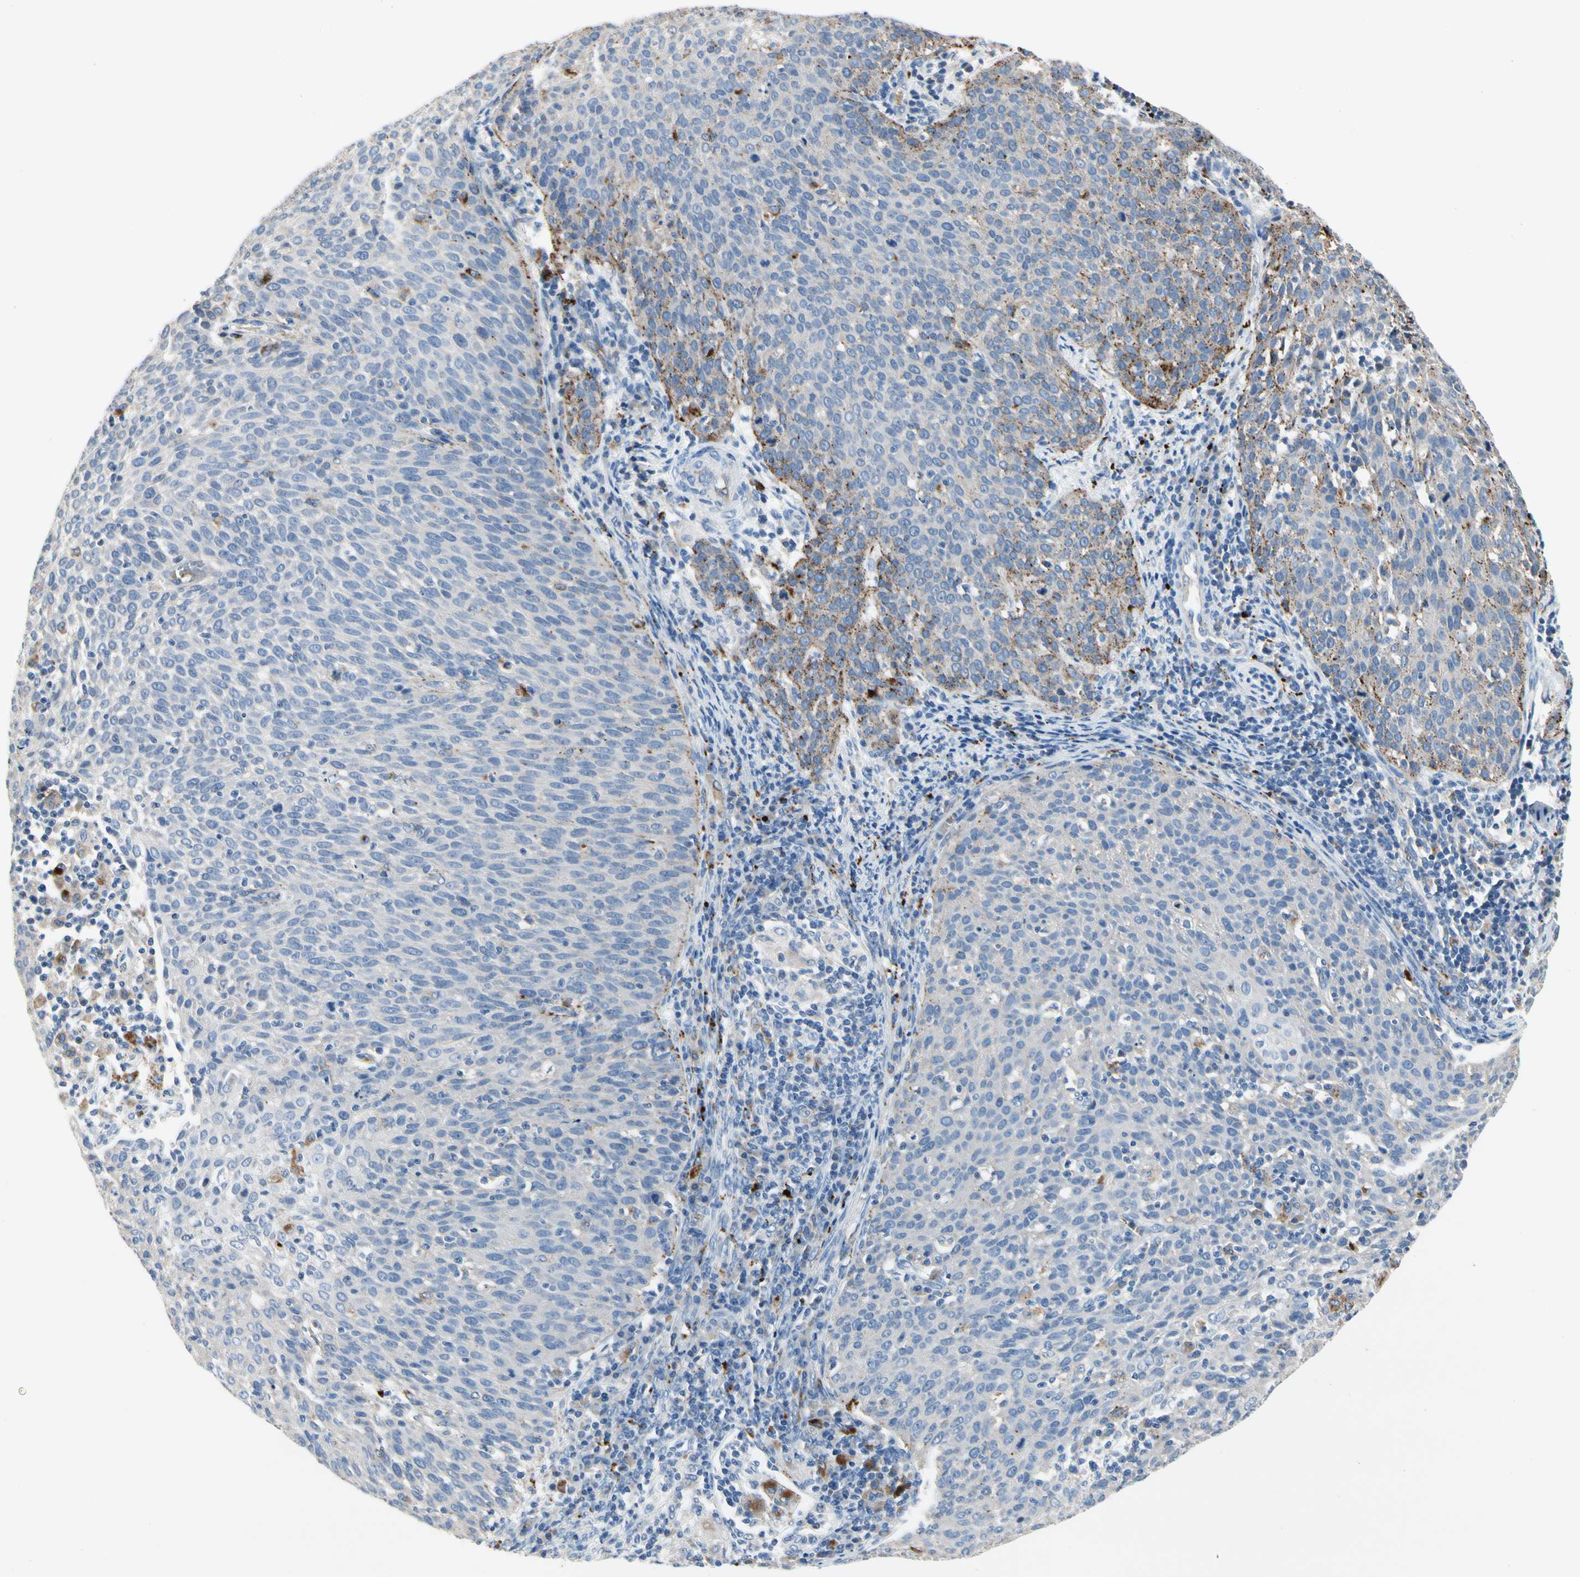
{"staining": {"intensity": "moderate", "quantity": "<25%", "location": "cytoplasmic/membranous"}, "tissue": "cervical cancer", "cell_type": "Tumor cells", "image_type": "cancer", "snomed": [{"axis": "morphology", "description": "Squamous cell carcinoma, NOS"}, {"axis": "topography", "description": "Cervix"}], "caption": "DAB immunohistochemical staining of cervical cancer (squamous cell carcinoma) exhibits moderate cytoplasmic/membranous protein expression in approximately <25% of tumor cells. The protein is shown in brown color, while the nuclei are stained blue.", "gene": "RETSAT", "patient": {"sex": "female", "age": 38}}